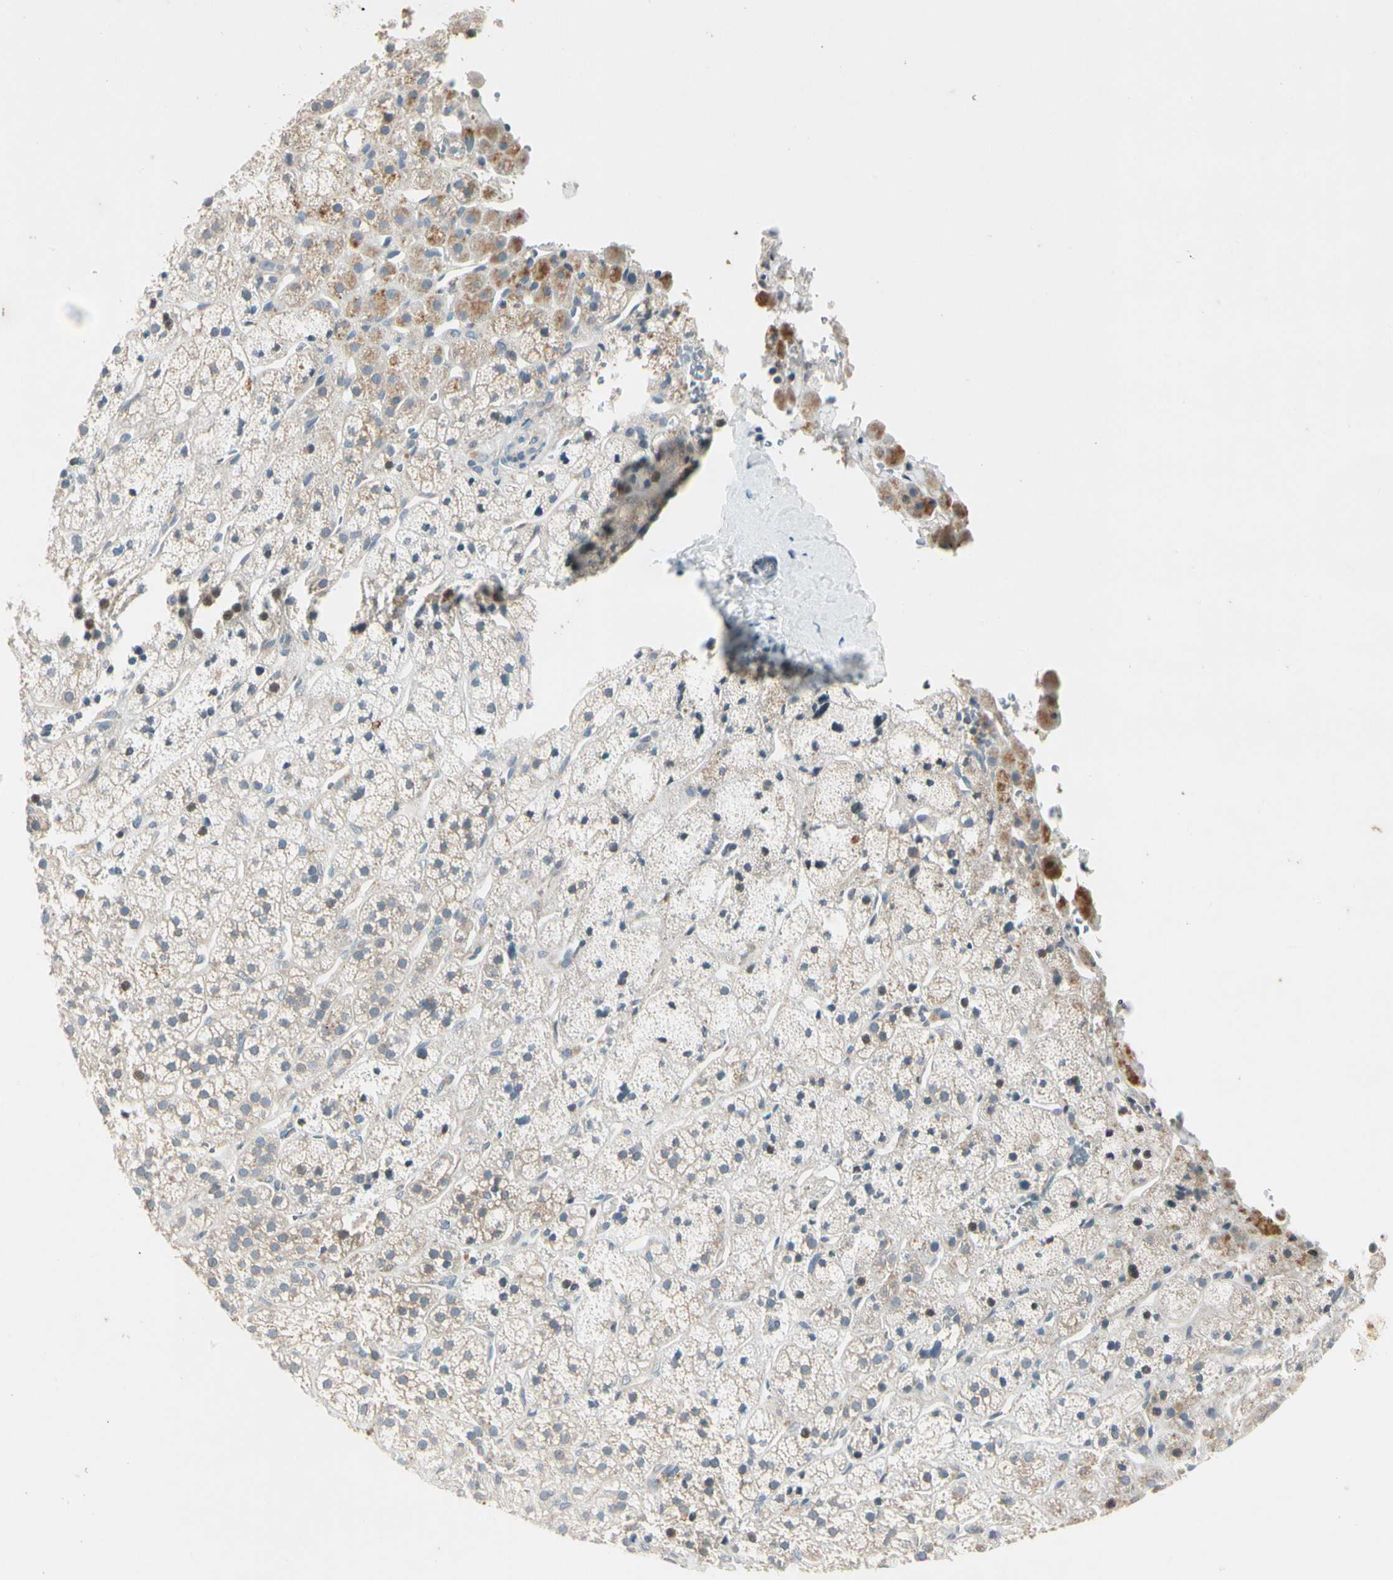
{"staining": {"intensity": "moderate", "quantity": ">75%", "location": "cytoplasmic/membranous"}, "tissue": "adrenal gland", "cell_type": "Glandular cells", "image_type": "normal", "snomed": [{"axis": "morphology", "description": "Normal tissue, NOS"}, {"axis": "topography", "description": "Adrenal gland"}], "caption": "A medium amount of moderate cytoplasmic/membranous staining is seen in approximately >75% of glandular cells in unremarkable adrenal gland. (Stains: DAB in brown, nuclei in blue, Microscopy: brightfield microscopy at high magnification).", "gene": "CDH6", "patient": {"sex": "male", "age": 56}}